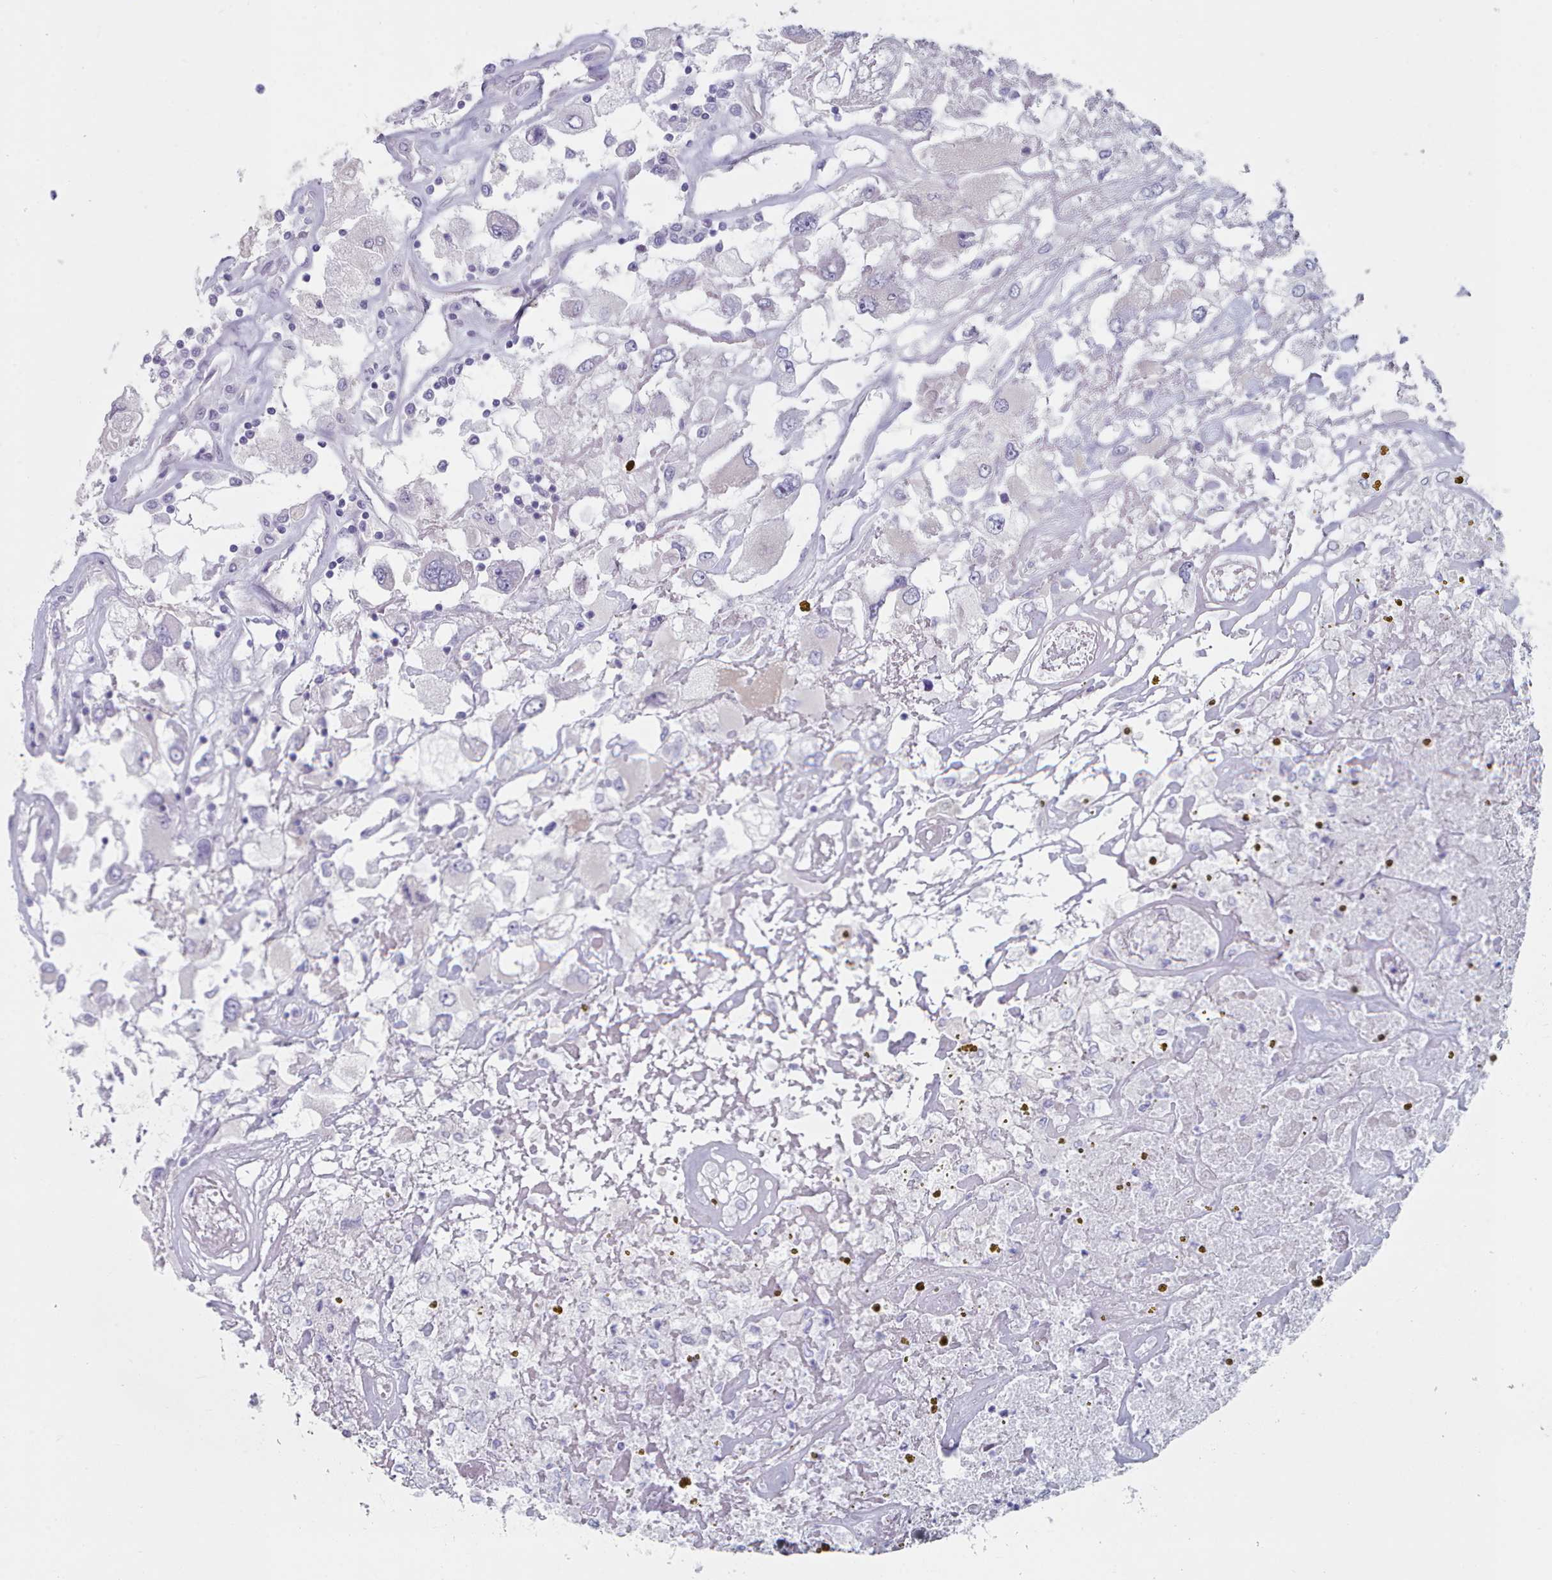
{"staining": {"intensity": "negative", "quantity": "none", "location": "none"}, "tissue": "renal cancer", "cell_type": "Tumor cells", "image_type": "cancer", "snomed": [{"axis": "morphology", "description": "Adenocarcinoma, NOS"}, {"axis": "topography", "description": "Kidney"}], "caption": "A histopathology image of human renal adenocarcinoma is negative for staining in tumor cells.", "gene": "HAO1", "patient": {"sex": "female", "age": 52}}